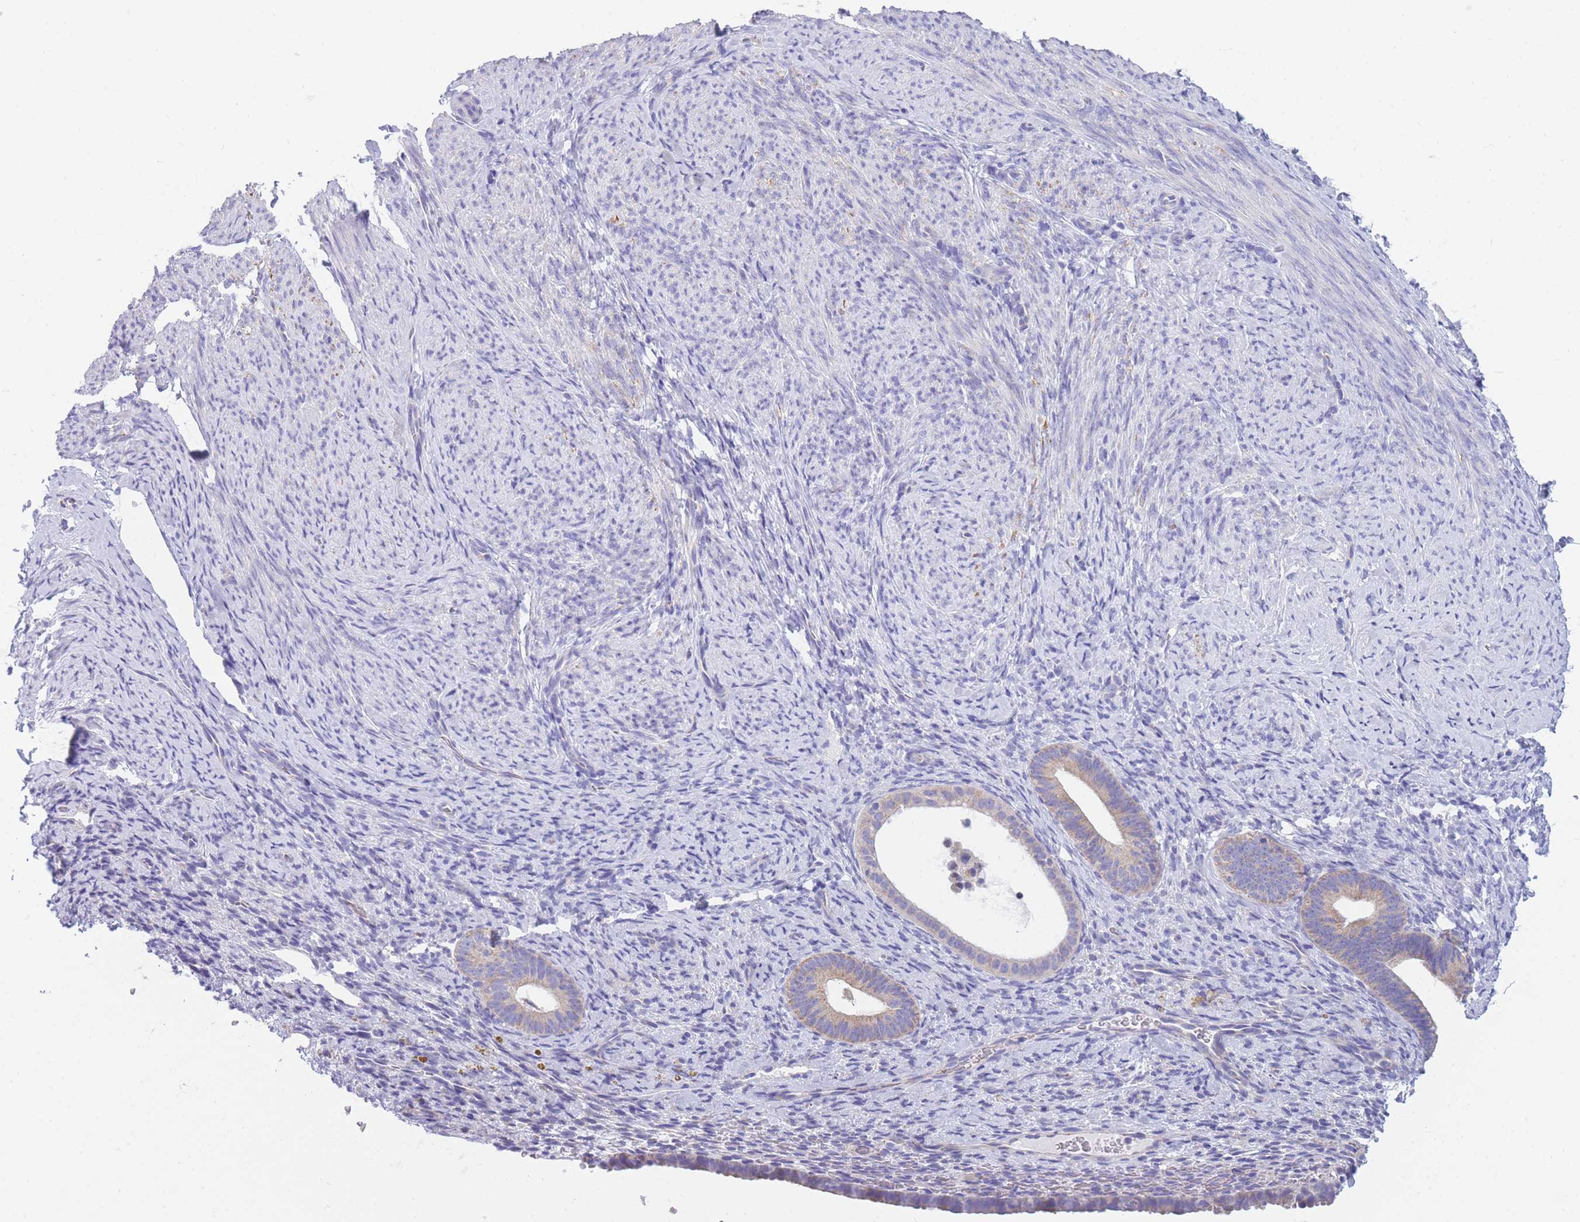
{"staining": {"intensity": "negative", "quantity": "none", "location": "none"}, "tissue": "endometrium", "cell_type": "Cells in endometrial stroma", "image_type": "normal", "snomed": [{"axis": "morphology", "description": "Normal tissue, NOS"}, {"axis": "topography", "description": "Endometrium"}], "caption": "IHC photomicrograph of unremarkable endometrium stained for a protein (brown), which exhibits no expression in cells in endometrial stroma.", "gene": "DHRS11", "patient": {"sex": "female", "age": 65}}